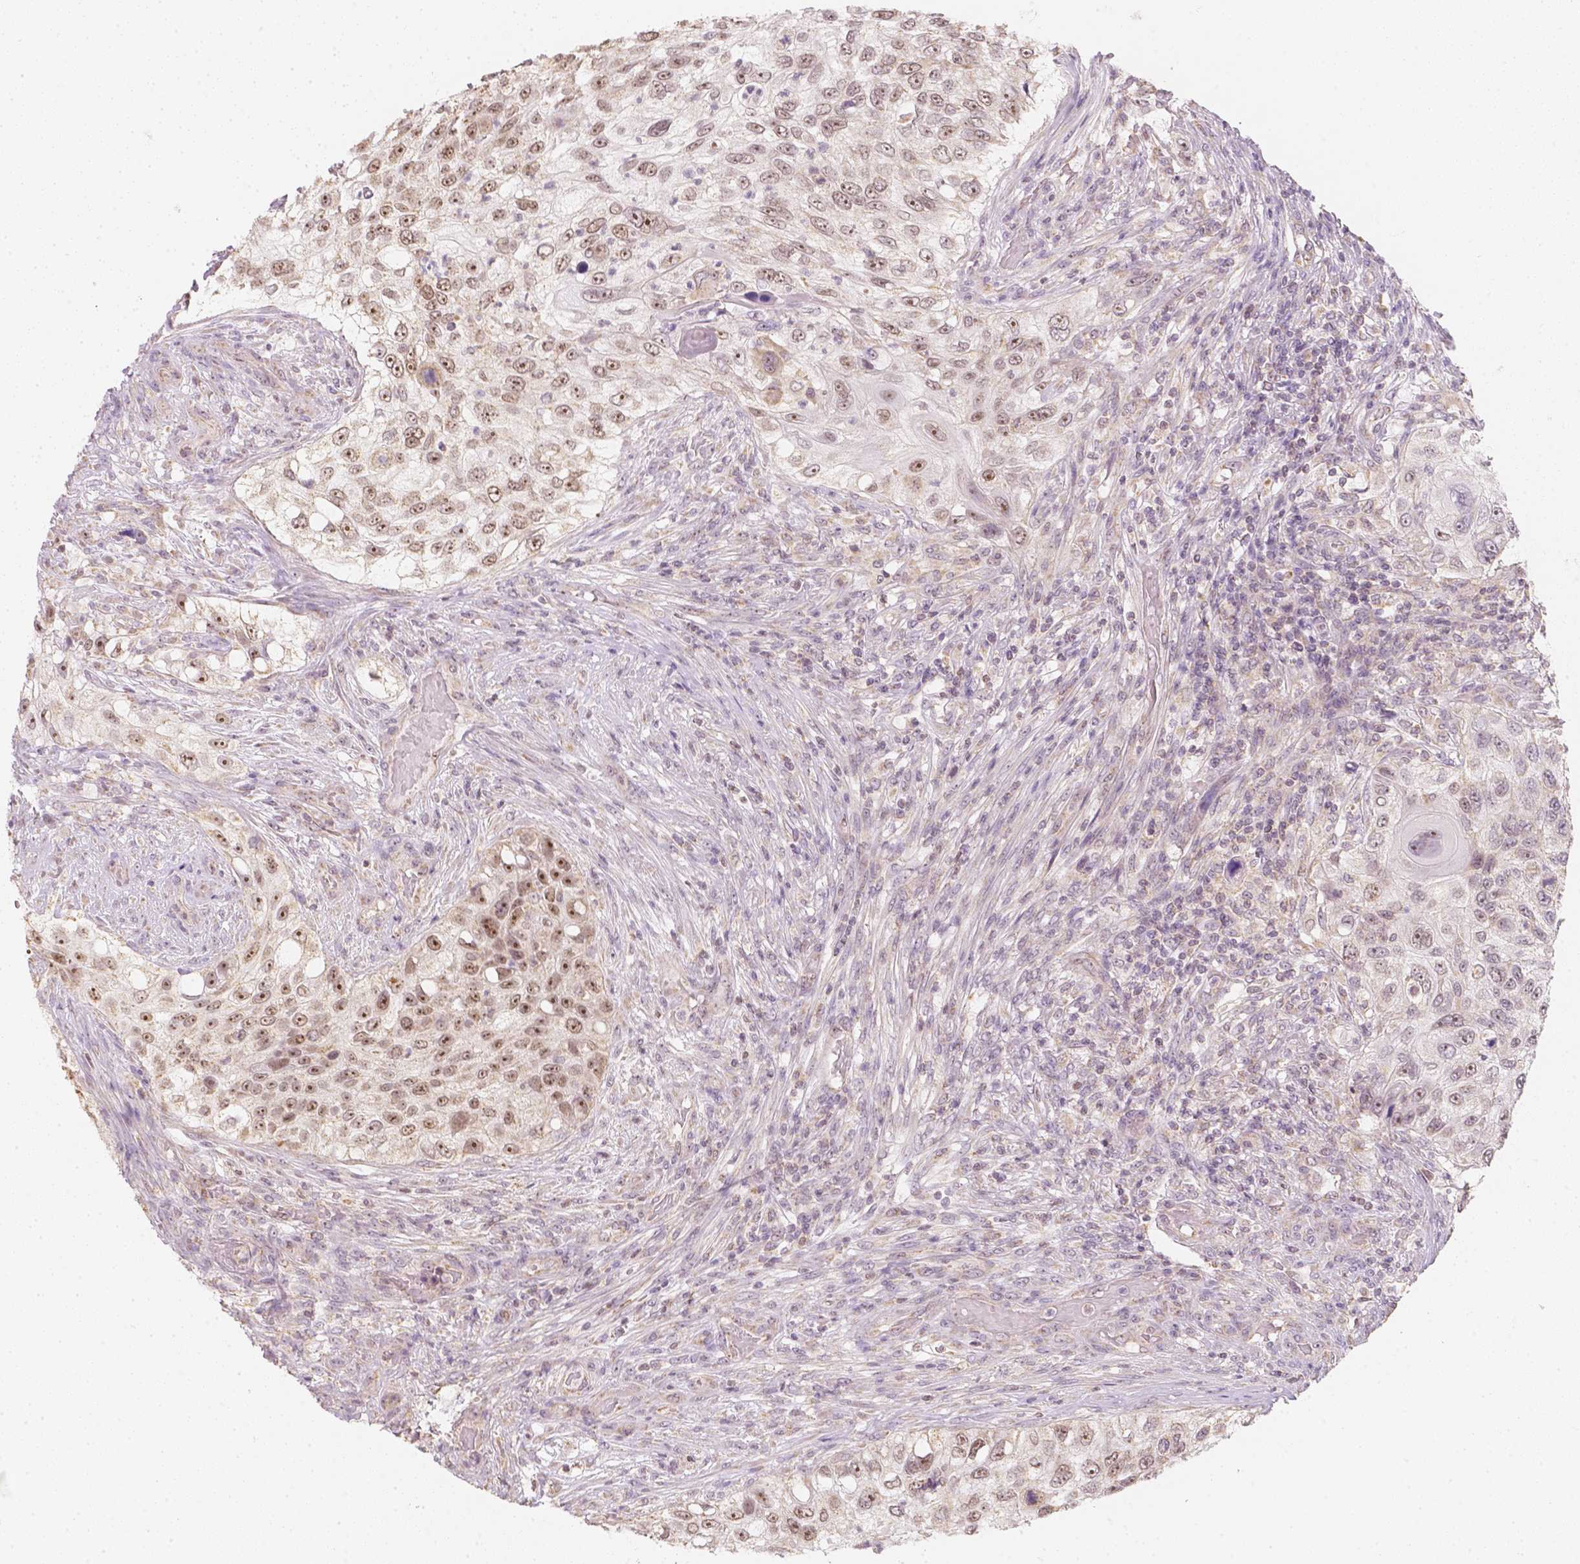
{"staining": {"intensity": "moderate", "quantity": "25%-75%", "location": "nuclear"}, "tissue": "urothelial cancer", "cell_type": "Tumor cells", "image_type": "cancer", "snomed": [{"axis": "morphology", "description": "Urothelial carcinoma, High grade"}, {"axis": "topography", "description": "Urinary bladder"}], "caption": "The immunohistochemical stain shows moderate nuclear expression in tumor cells of urothelial carcinoma (high-grade) tissue.", "gene": "NVL", "patient": {"sex": "female", "age": 60}}